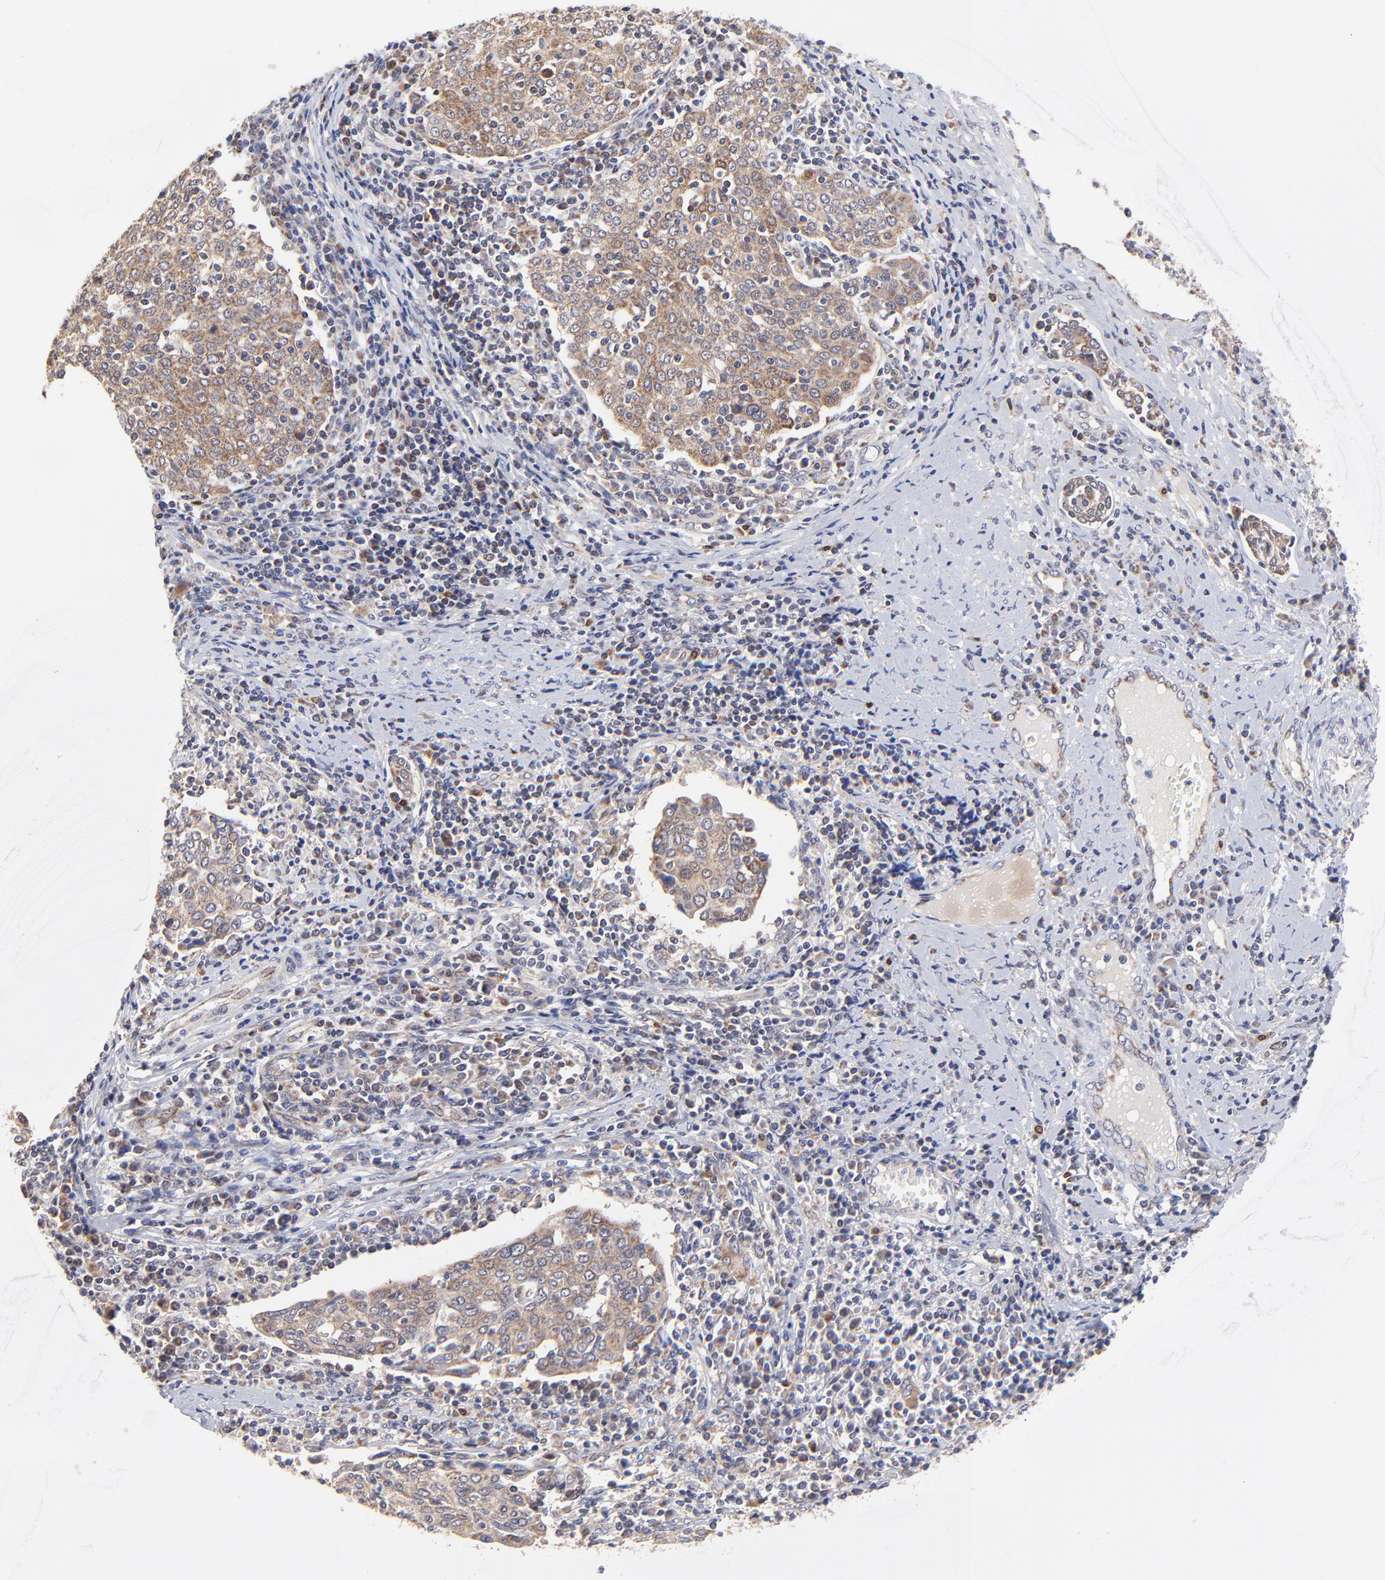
{"staining": {"intensity": "moderate", "quantity": ">75%", "location": "cytoplasmic/membranous"}, "tissue": "cervical cancer", "cell_type": "Tumor cells", "image_type": "cancer", "snomed": [{"axis": "morphology", "description": "Squamous cell carcinoma, NOS"}, {"axis": "topography", "description": "Cervix"}], "caption": "Immunohistochemistry staining of cervical cancer (squamous cell carcinoma), which shows medium levels of moderate cytoplasmic/membranous expression in about >75% of tumor cells indicating moderate cytoplasmic/membranous protein expression. The staining was performed using DAB (3,3'-diaminobenzidine) (brown) for protein detection and nuclei were counterstained in hematoxylin (blue).", "gene": "FBXL12", "patient": {"sex": "female", "age": 40}}